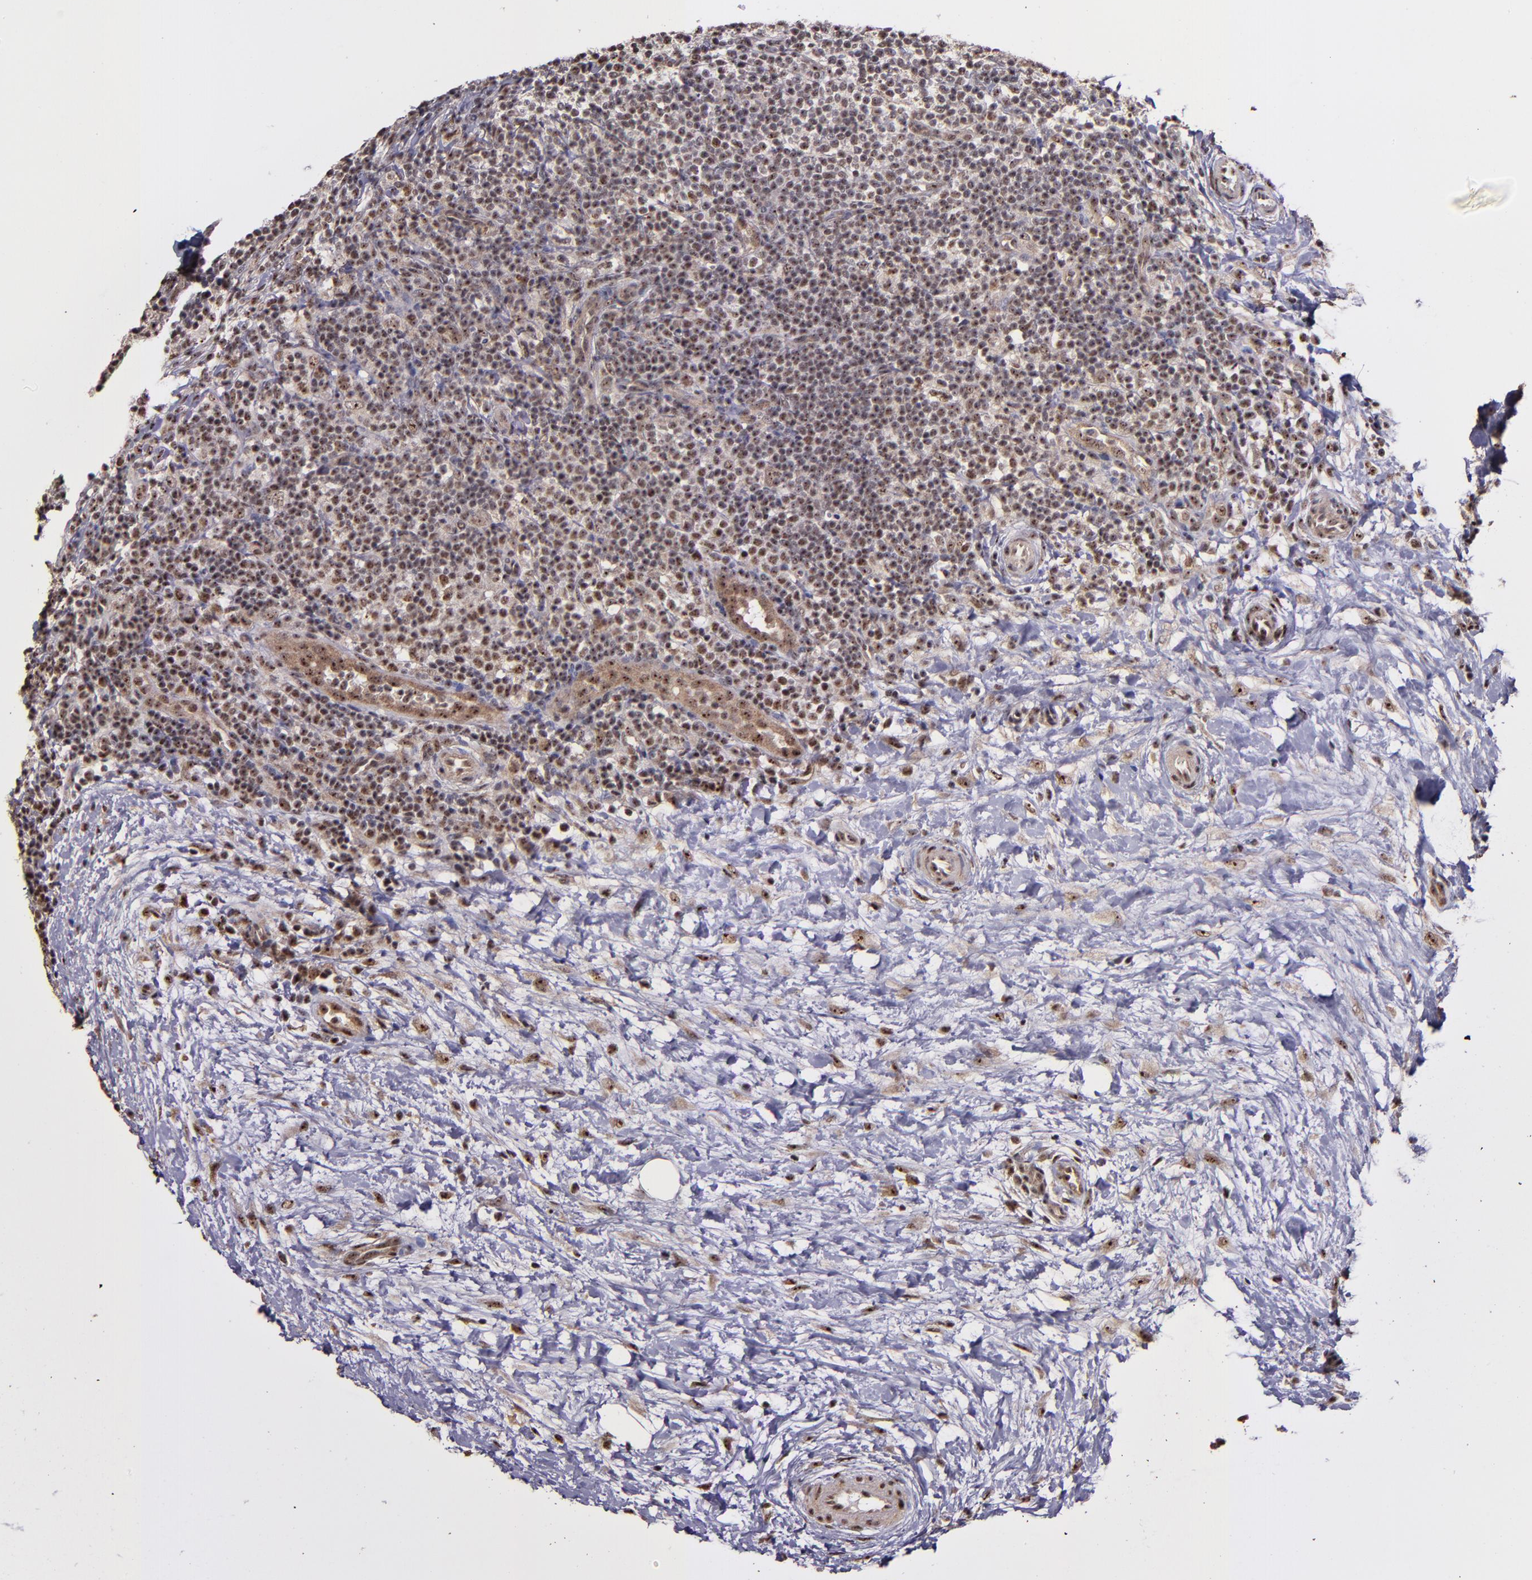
{"staining": {"intensity": "moderate", "quantity": ">75%", "location": "nuclear"}, "tissue": "lymphoma", "cell_type": "Tumor cells", "image_type": "cancer", "snomed": [{"axis": "morphology", "description": "Malignant lymphoma, non-Hodgkin's type, Low grade"}, {"axis": "topography", "description": "Lymph node"}], "caption": "Immunohistochemistry (IHC) (DAB) staining of human malignant lymphoma, non-Hodgkin's type (low-grade) demonstrates moderate nuclear protein staining in about >75% of tumor cells.", "gene": "CECR2", "patient": {"sex": "female", "age": 76}}